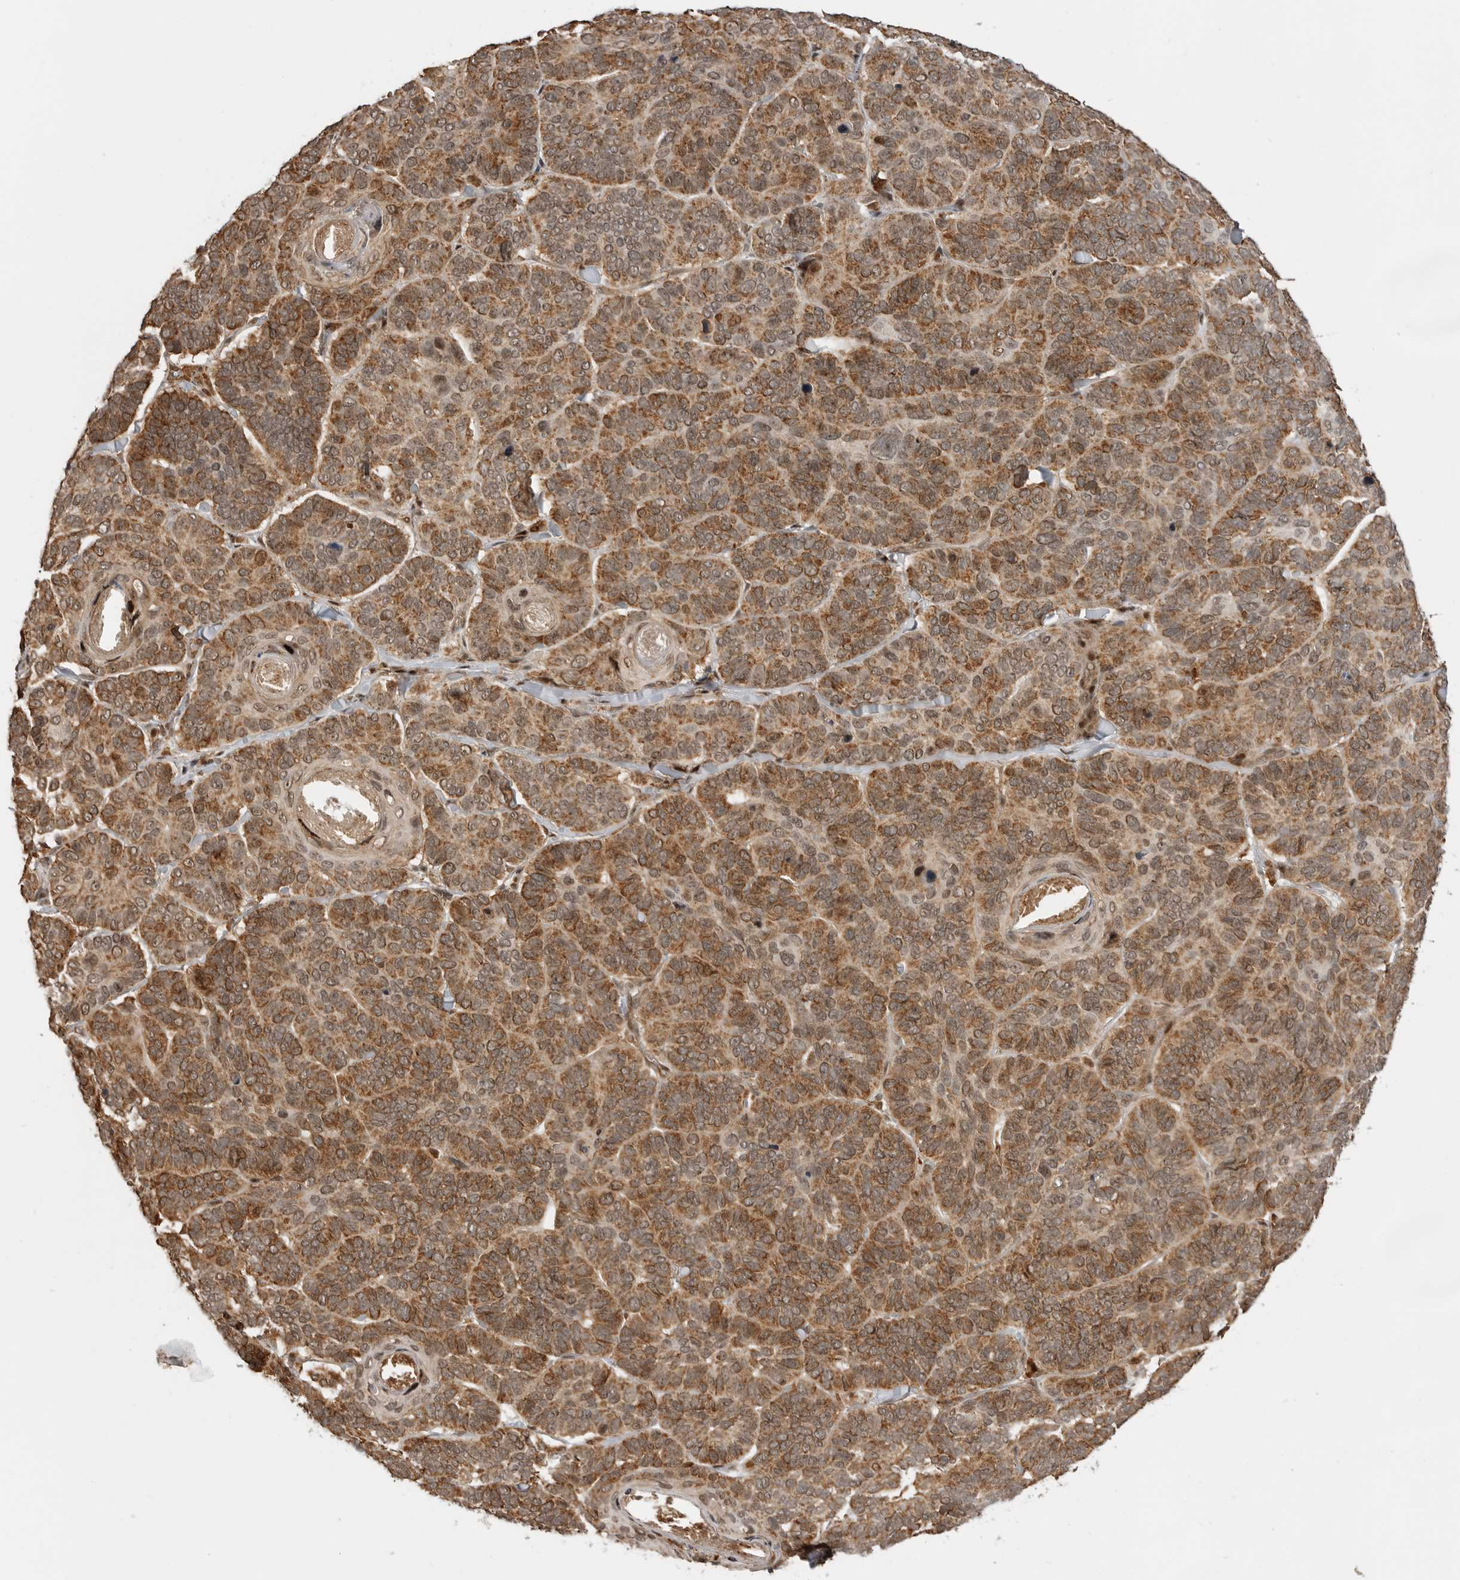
{"staining": {"intensity": "moderate", "quantity": ">75%", "location": "cytoplasmic/membranous,nuclear"}, "tissue": "skin cancer", "cell_type": "Tumor cells", "image_type": "cancer", "snomed": [{"axis": "morphology", "description": "Basal cell carcinoma"}, {"axis": "topography", "description": "Skin"}], "caption": "Human skin basal cell carcinoma stained with a protein marker exhibits moderate staining in tumor cells.", "gene": "BMP2K", "patient": {"sex": "male", "age": 62}}